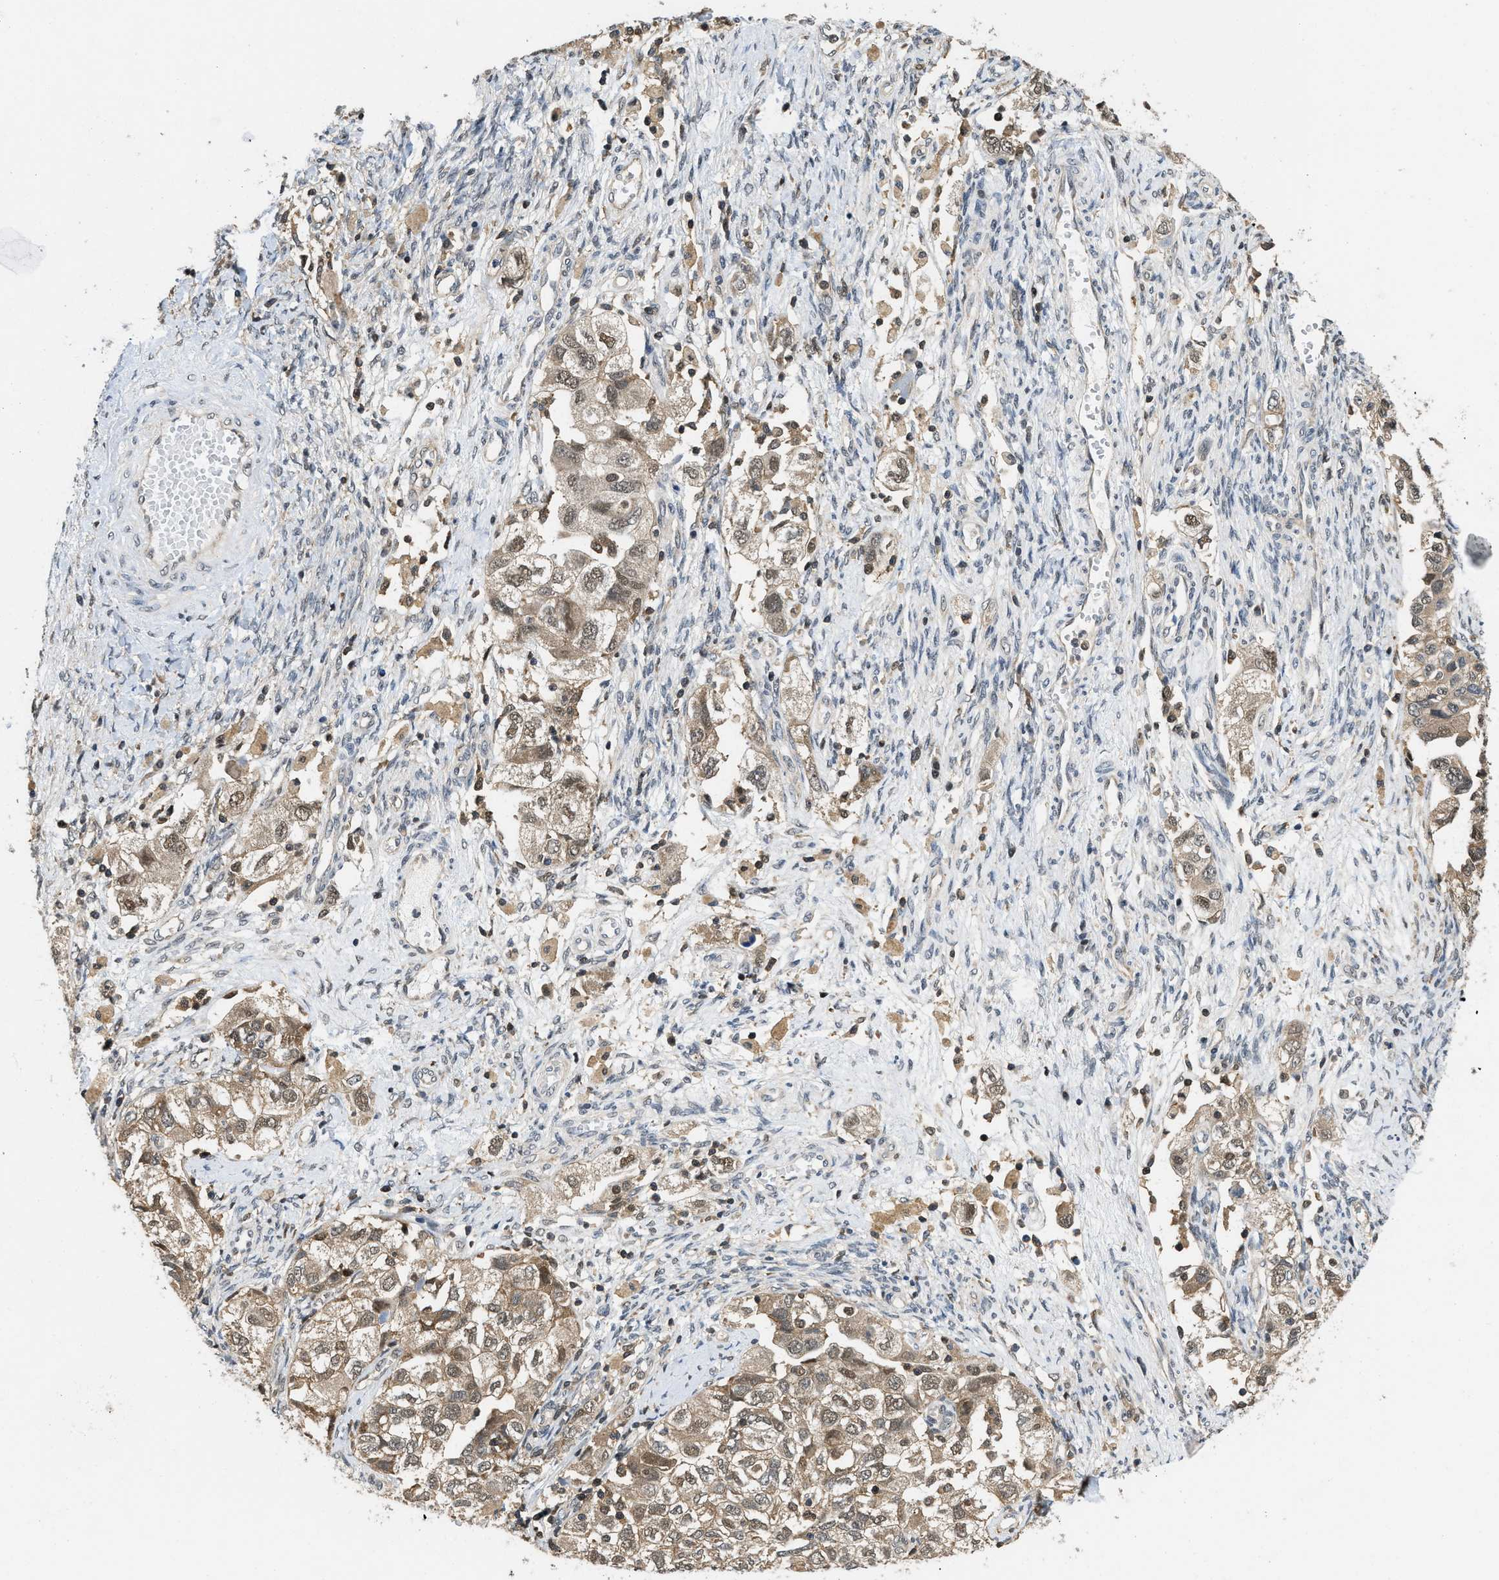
{"staining": {"intensity": "moderate", "quantity": ">75%", "location": "cytoplasmic/membranous"}, "tissue": "ovarian cancer", "cell_type": "Tumor cells", "image_type": "cancer", "snomed": [{"axis": "morphology", "description": "Carcinoma, NOS"}, {"axis": "morphology", "description": "Cystadenocarcinoma, serous, NOS"}, {"axis": "topography", "description": "Ovary"}], "caption": "Protein staining displays moderate cytoplasmic/membranous positivity in about >75% of tumor cells in ovarian cancer (serous cystadenocarcinoma).", "gene": "ATF7IP", "patient": {"sex": "female", "age": 69}}